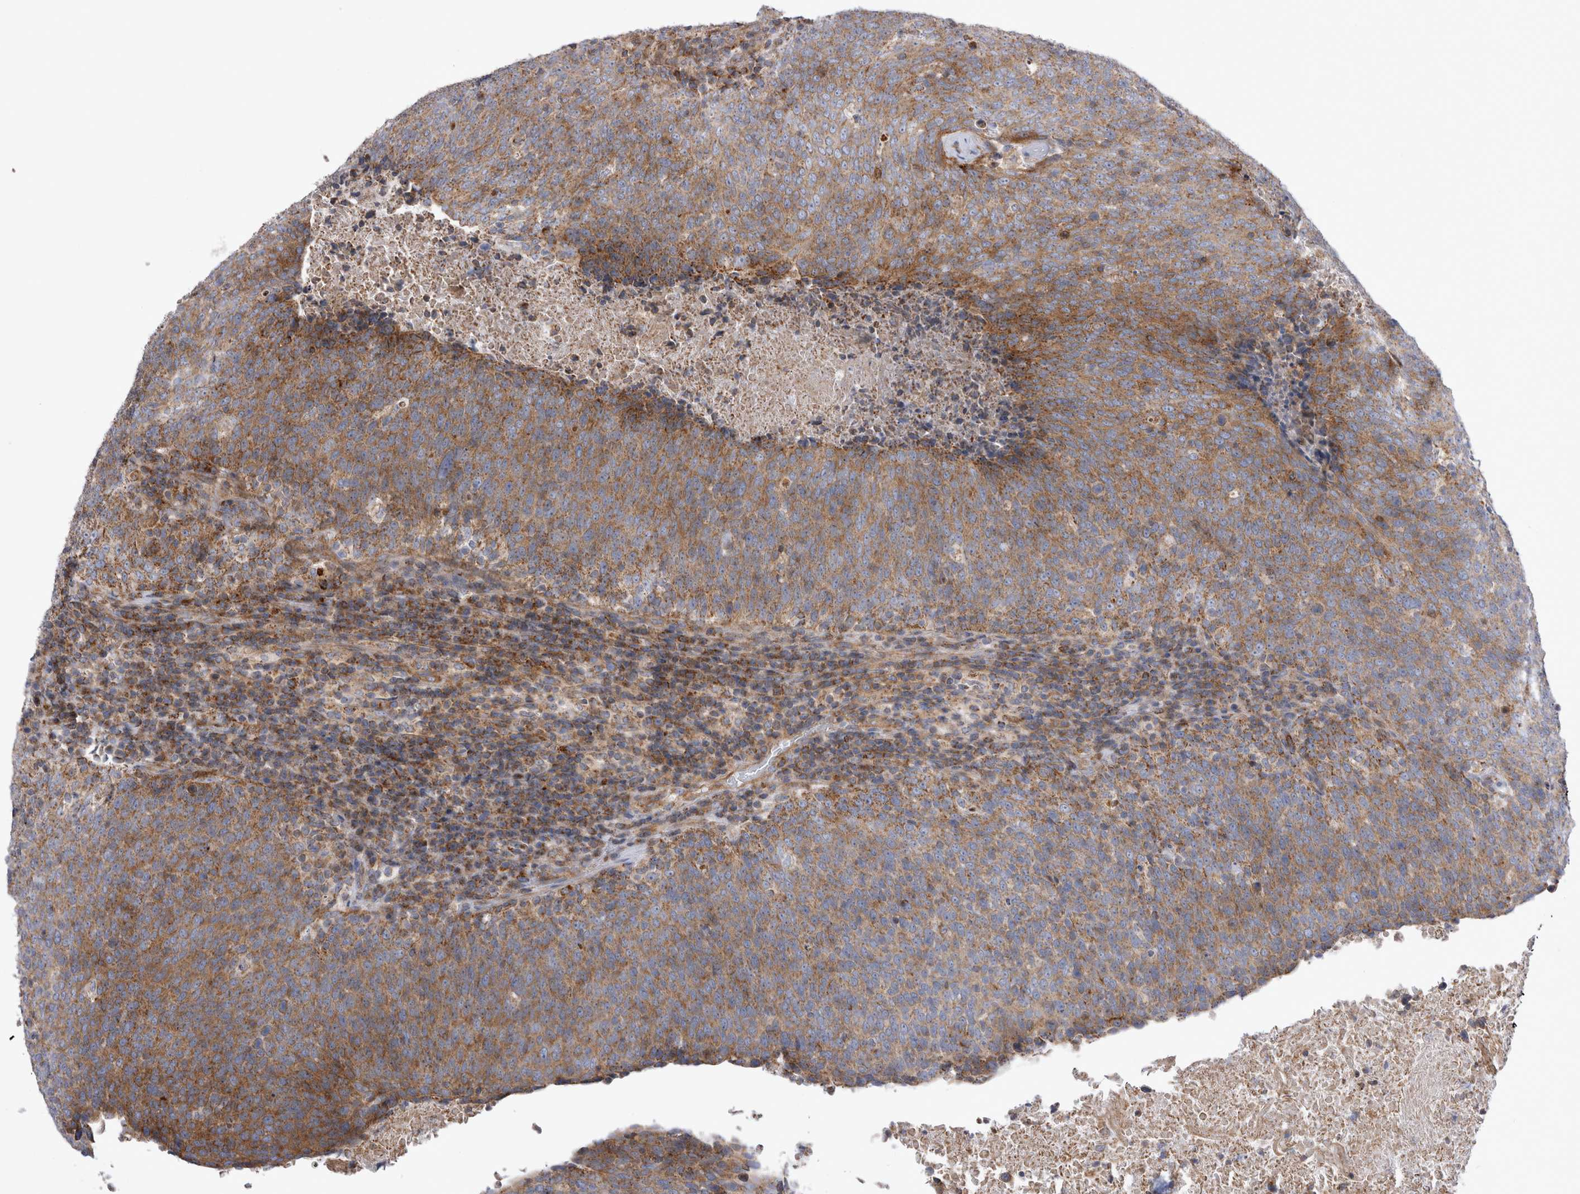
{"staining": {"intensity": "moderate", "quantity": ">75%", "location": "cytoplasmic/membranous"}, "tissue": "head and neck cancer", "cell_type": "Tumor cells", "image_type": "cancer", "snomed": [{"axis": "morphology", "description": "Squamous cell carcinoma, NOS"}, {"axis": "morphology", "description": "Squamous cell carcinoma, metastatic, NOS"}, {"axis": "topography", "description": "Lymph node"}, {"axis": "topography", "description": "Head-Neck"}], "caption": "An immunohistochemistry (IHC) photomicrograph of tumor tissue is shown. Protein staining in brown labels moderate cytoplasmic/membranous positivity in head and neck cancer (squamous cell carcinoma) within tumor cells.", "gene": "TSPOAP1", "patient": {"sex": "male", "age": 62}}